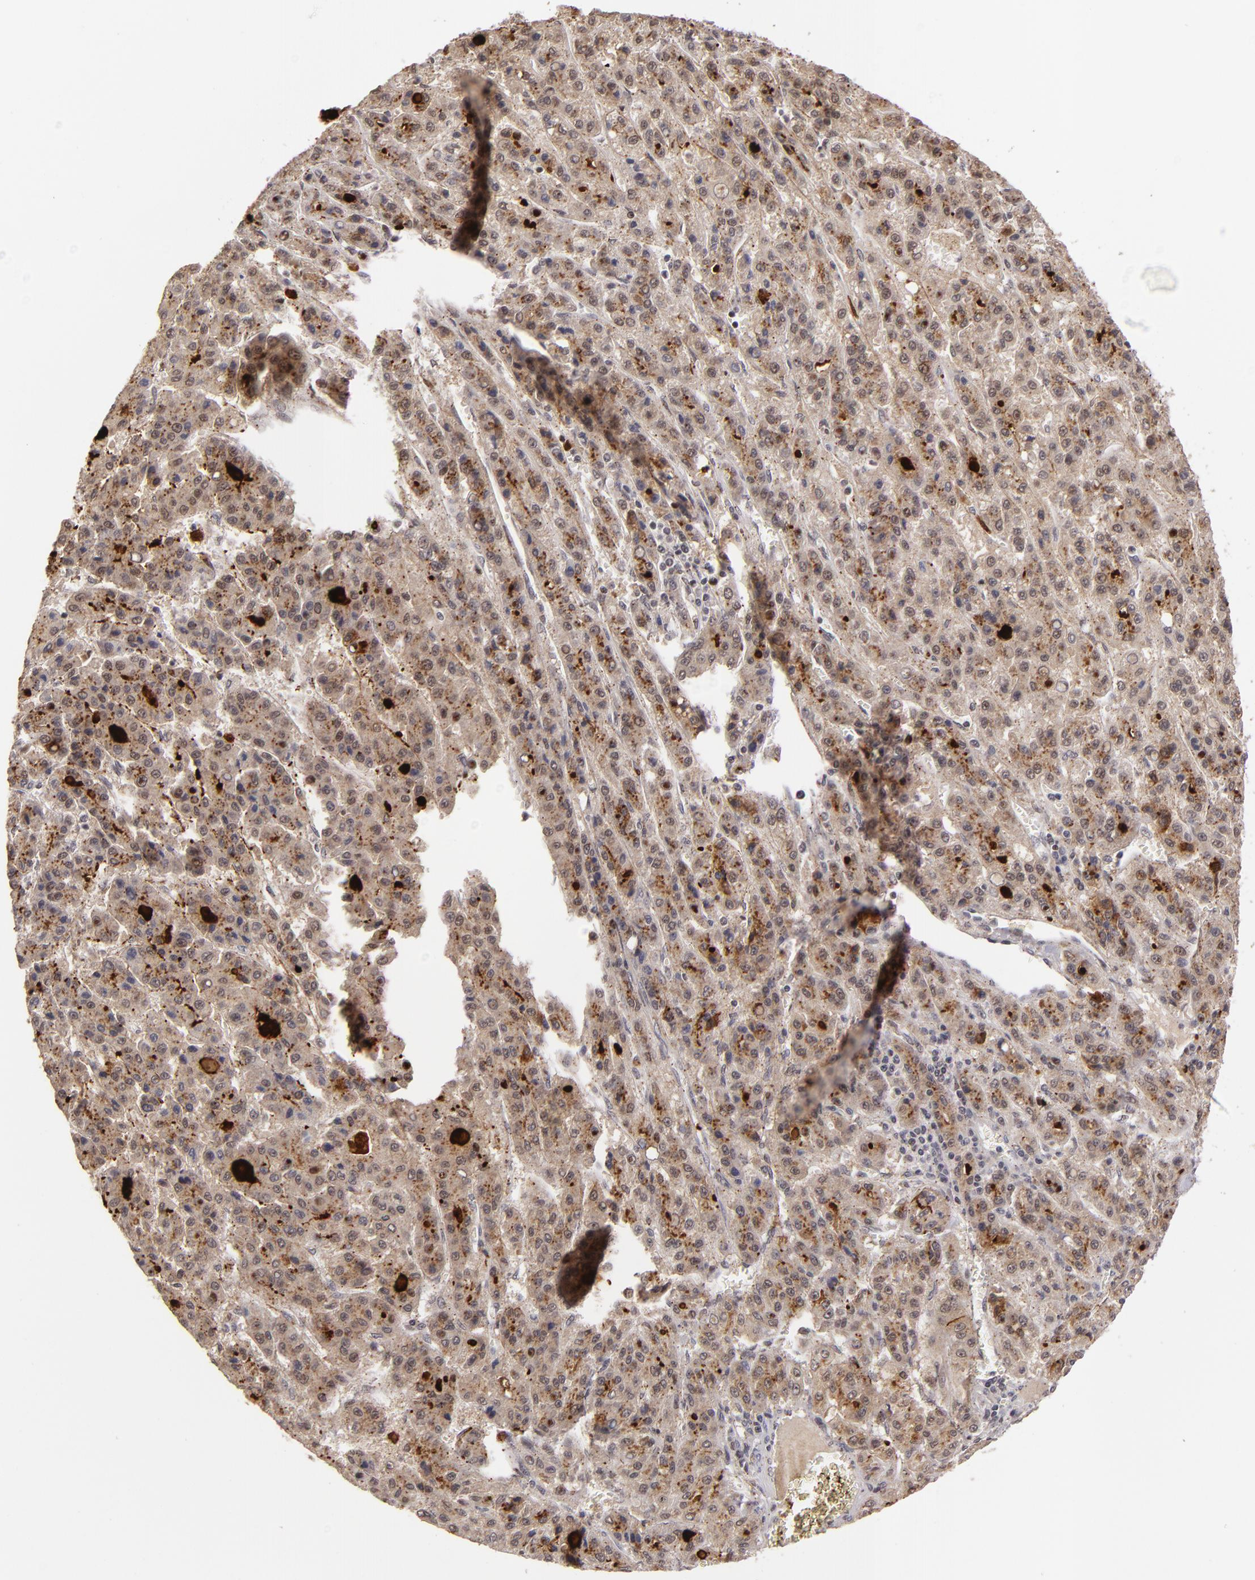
{"staining": {"intensity": "moderate", "quantity": "<25%", "location": "none"}, "tissue": "liver cancer", "cell_type": "Tumor cells", "image_type": "cancer", "snomed": [{"axis": "morphology", "description": "Carcinoma, Hepatocellular, NOS"}, {"axis": "topography", "description": "Liver"}], "caption": "Human liver hepatocellular carcinoma stained for a protein (brown) reveals moderate None positive expression in approximately <25% of tumor cells.", "gene": "RXRG", "patient": {"sex": "male", "age": 70}}